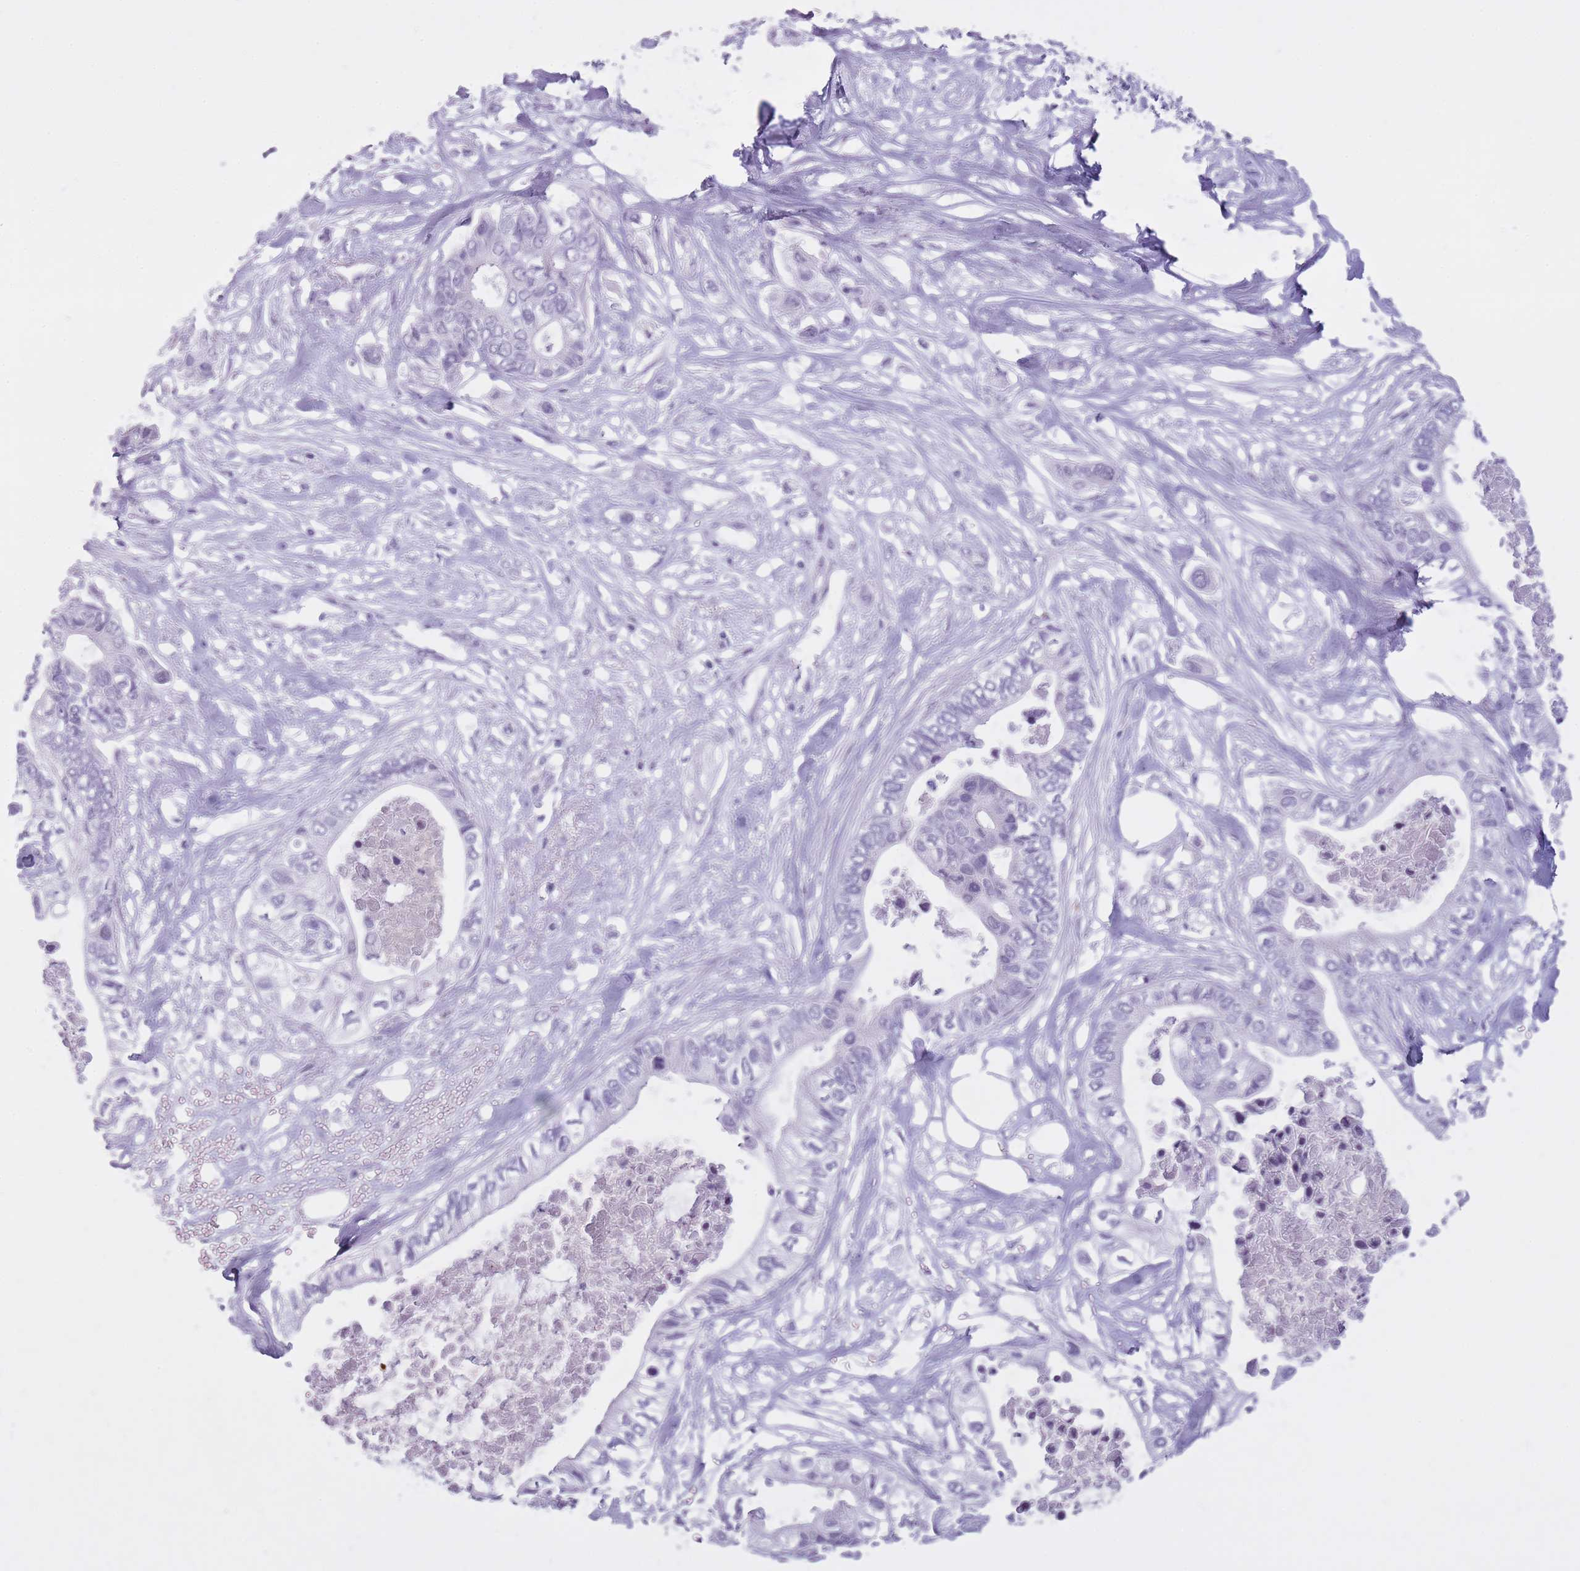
{"staining": {"intensity": "negative", "quantity": "none", "location": "none"}, "tissue": "pancreatic cancer", "cell_type": "Tumor cells", "image_type": "cancer", "snomed": [{"axis": "morphology", "description": "Adenocarcinoma, NOS"}, {"axis": "topography", "description": "Pancreas"}], "caption": "Adenocarcinoma (pancreatic) was stained to show a protein in brown. There is no significant staining in tumor cells.", "gene": "GOLGA6D", "patient": {"sex": "female", "age": 63}}